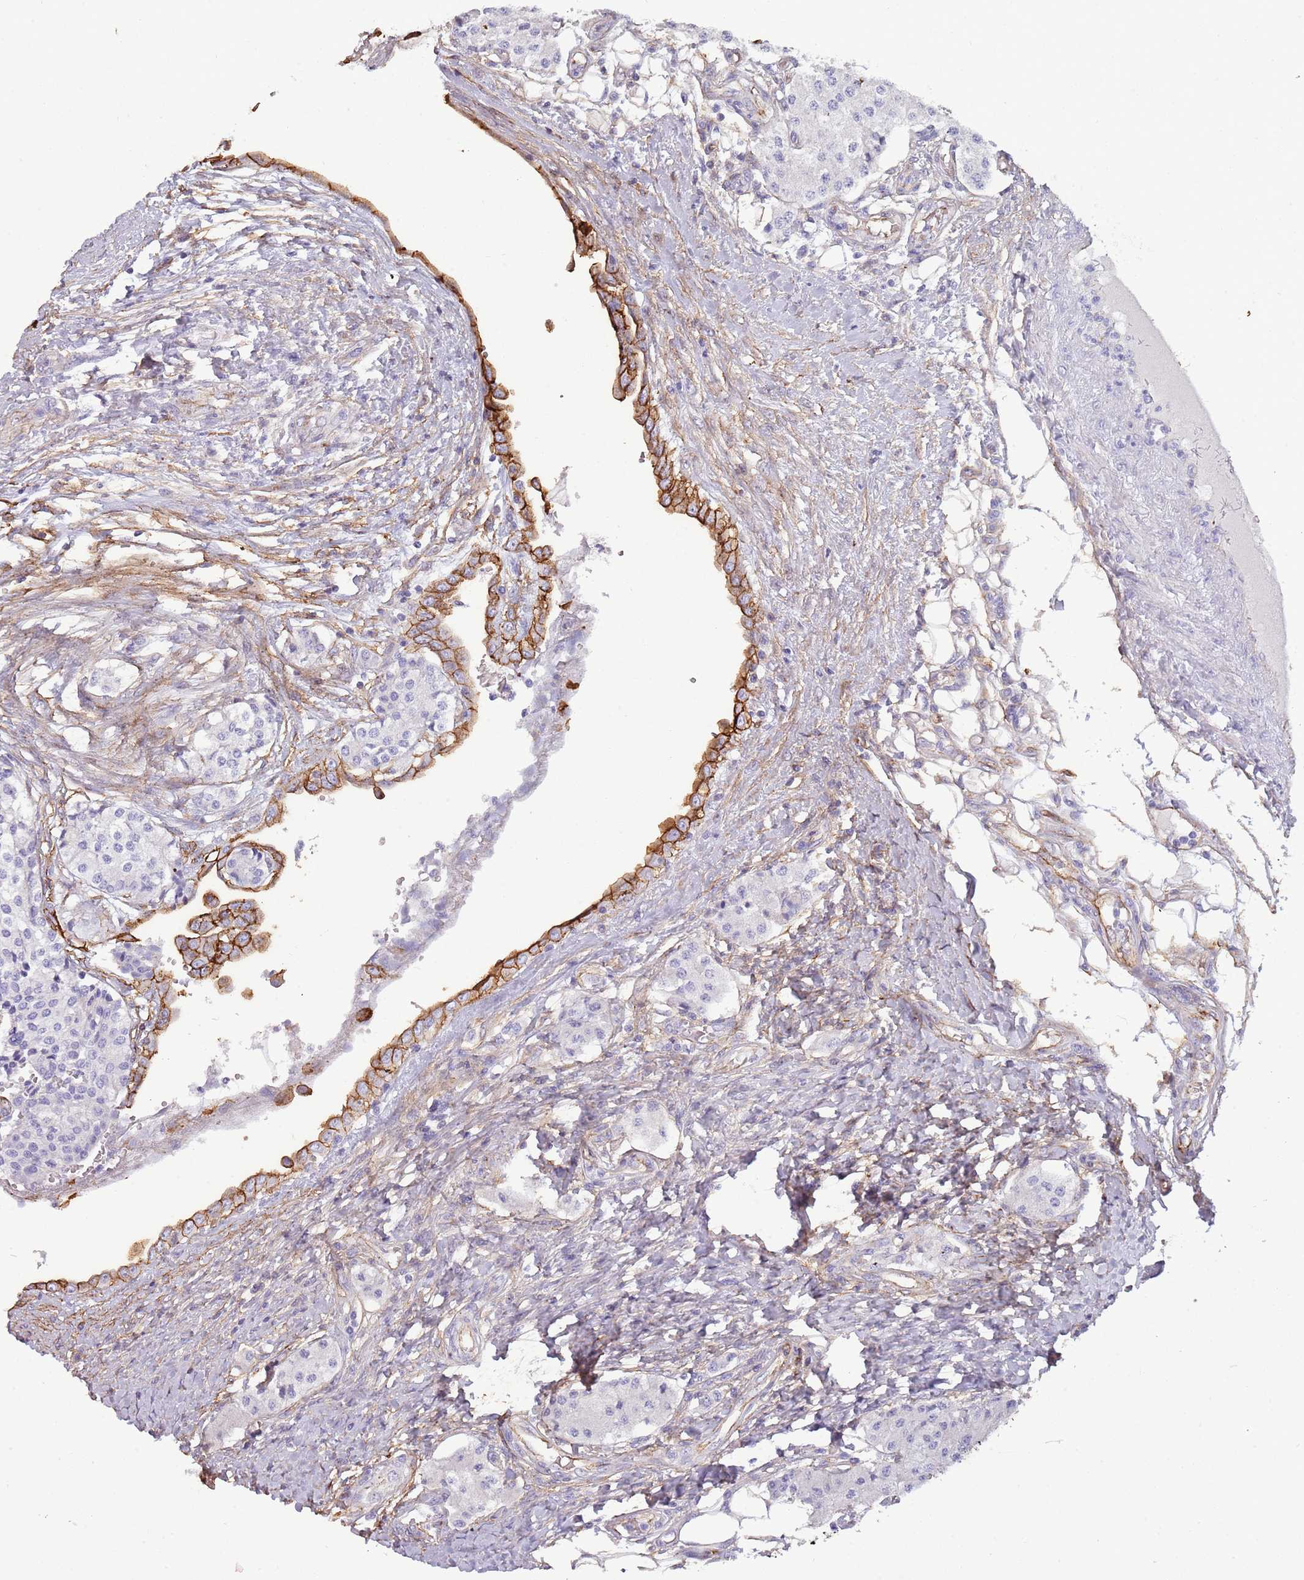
{"staining": {"intensity": "negative", "quantity": "none", "location": "none"}, "tissue": "carcinoid", "cell_type": "Tumor cells", "image_type": "cancer", "snomed": [{"axis": "morphology", "description": "Carcinoid, malignant, NOS"}, {"axis": "topography", "description": "Colon"}], "caption": "Tumor cells are negative for brown protein staining in malignant carcinoid.", "gene": "NBPF3", "patient": {"sex": "female", "age": 52}}